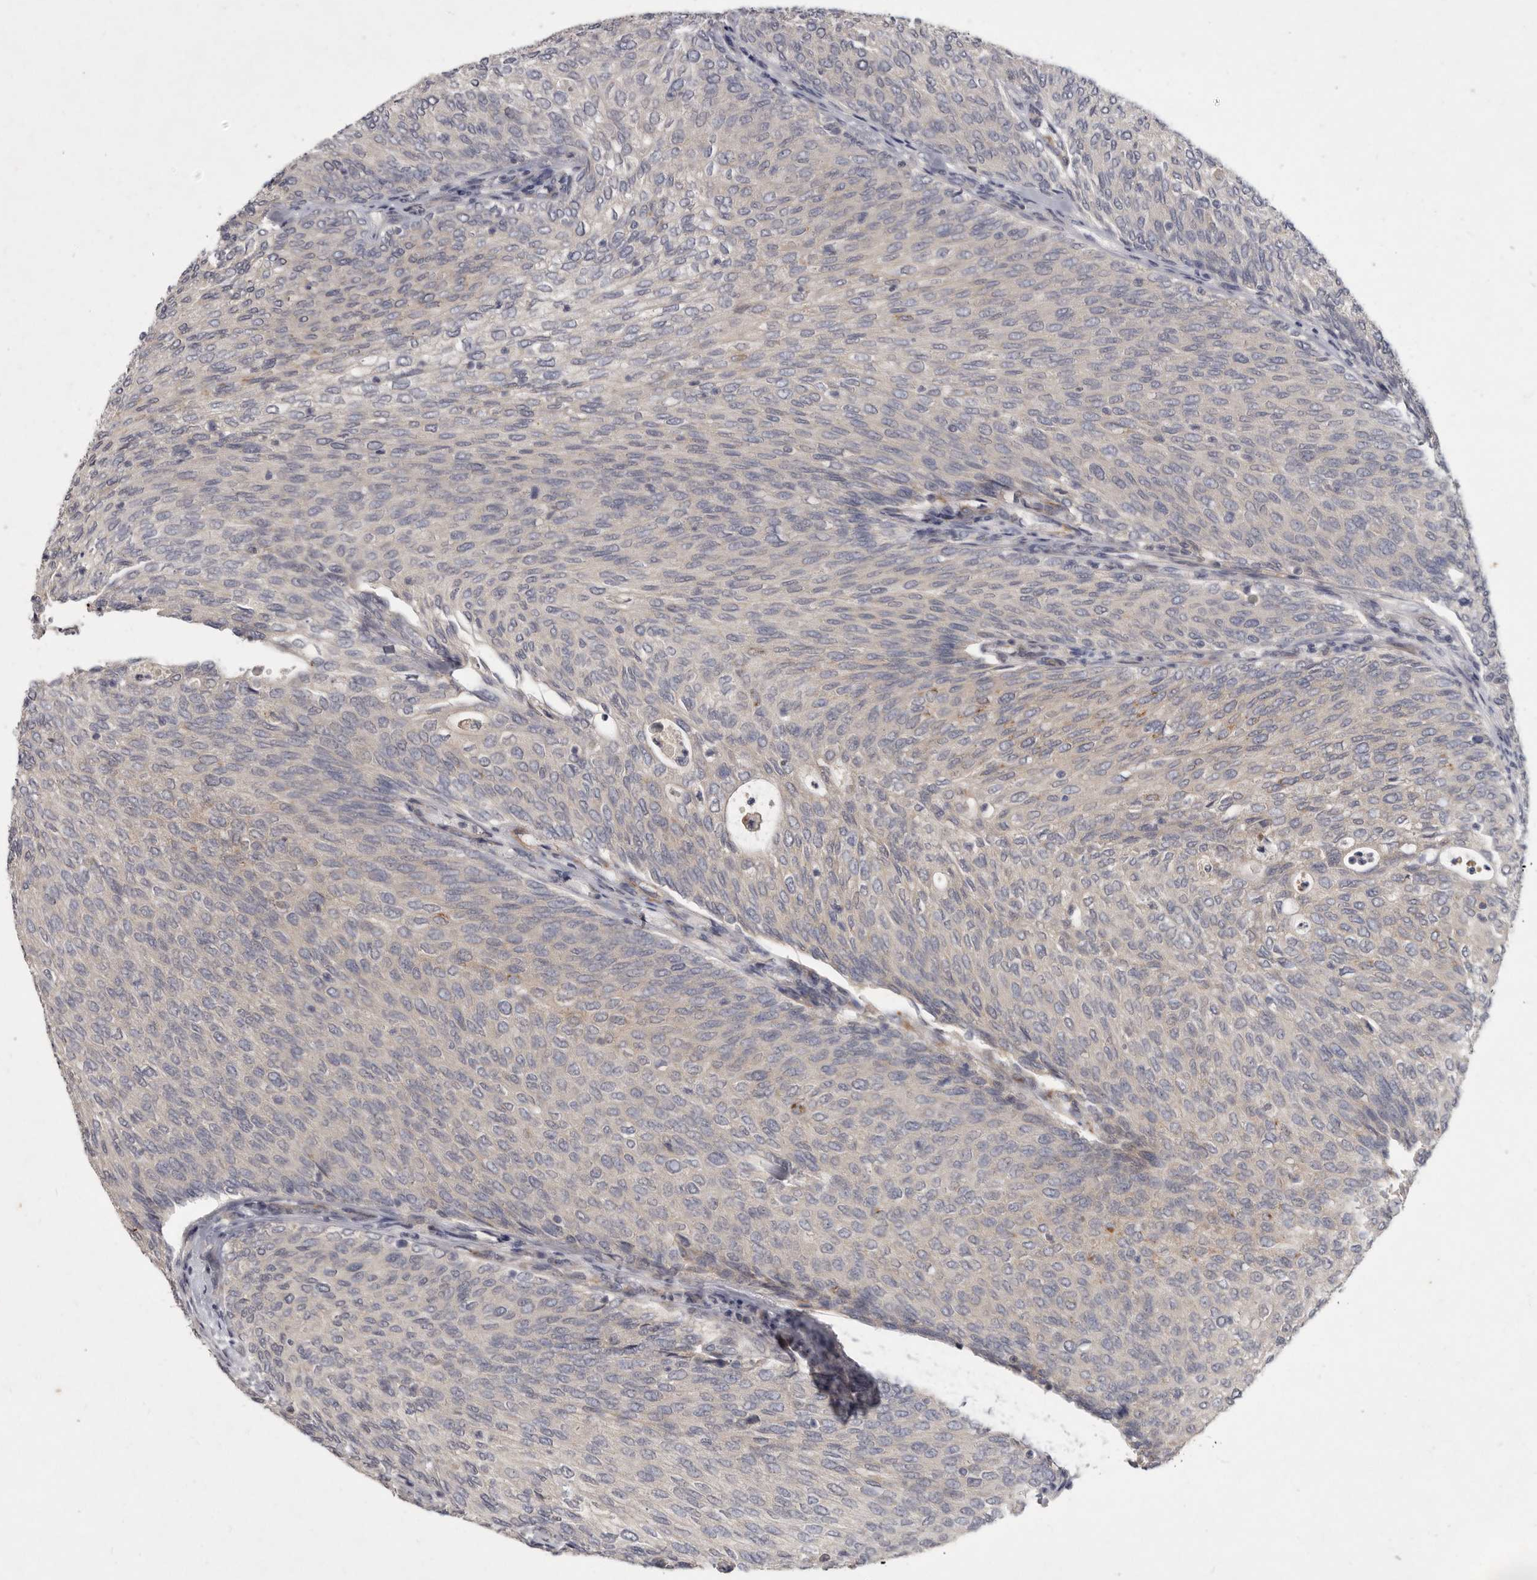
{"staining": {"intensity": "negative", "quantity": "none", "location": "none"}, "tissue": "urothelial cancer", "cell_type": "Tumor cells", "image_type": "cancer", "snomed": [{"axis": "morphology", "description": "Urothelial carcinoma, Low grade"}, {"axis": "topography", "description": "Urinary bladder"}], "caption": "The histopathology image reveals no staining of tumor cells in urothelial cancer. (Stains: DAB (3,3'-diaminobenzidine) immunohistochemistry (IHC) with hematoxylin counter stain, Microscopy: brightfield microscopy at high magnification).", "gene": "SLC22A1", "patient": {"sex": "female", "age": 79}}